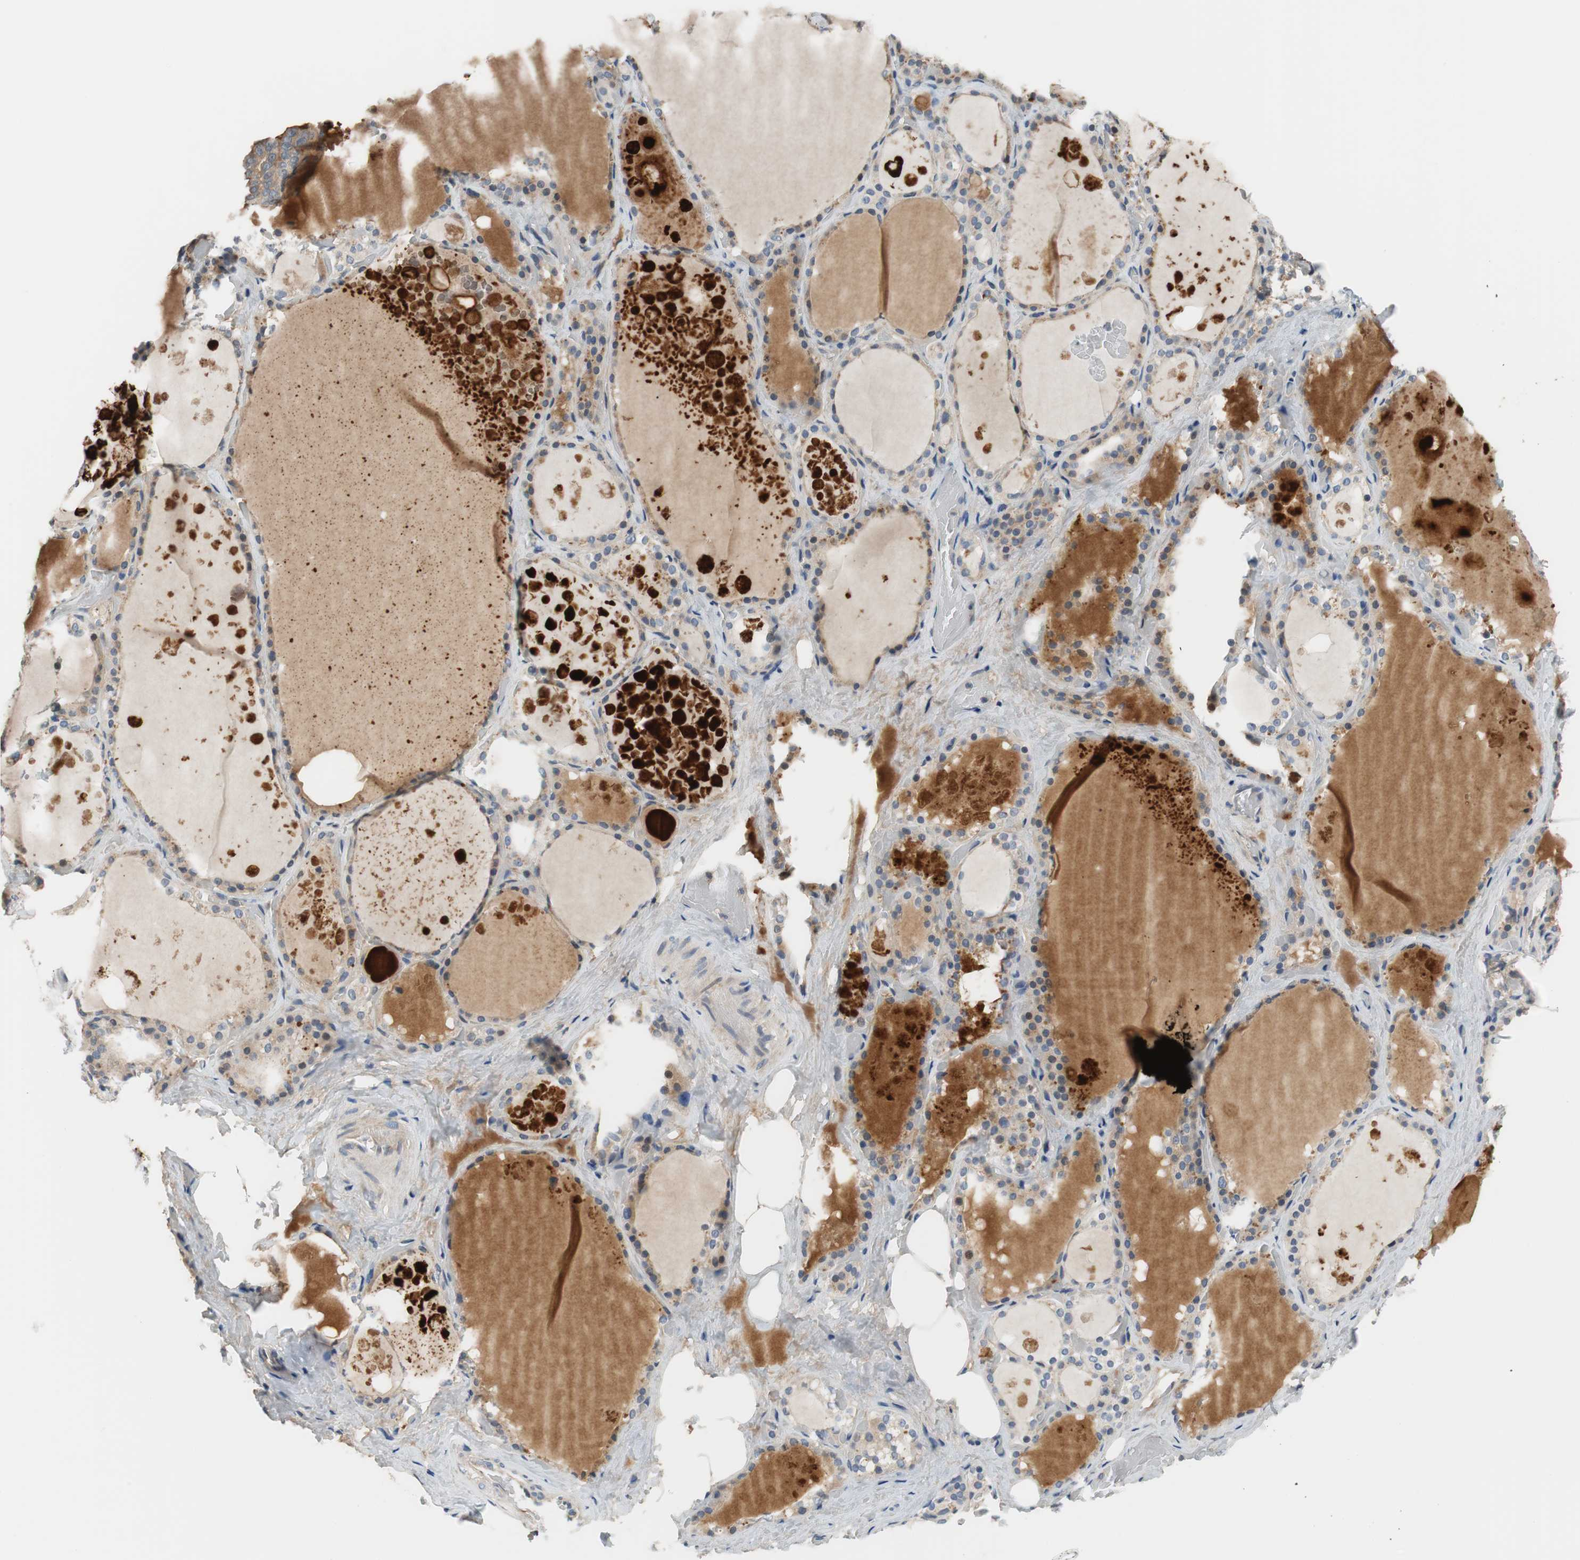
{"staining": {"intensity": "negative", "quantity": "none", "location": "none"}, "tissue": "thyroid gland", "cell_type": "Glandular cells", "image_type": "normal", "snomed": [{"axis": "morphology", "description": "Normal tissue, NOS"}, {"axis": "topography", "description": "Thyroid gland"}], "caption": "An IHC image of unremarkable thyroid gland is shown. There is no staining in glandular cells of thyroid gland.", "gene": "C4A", "patient": {"sex": "male", "age": 61}}